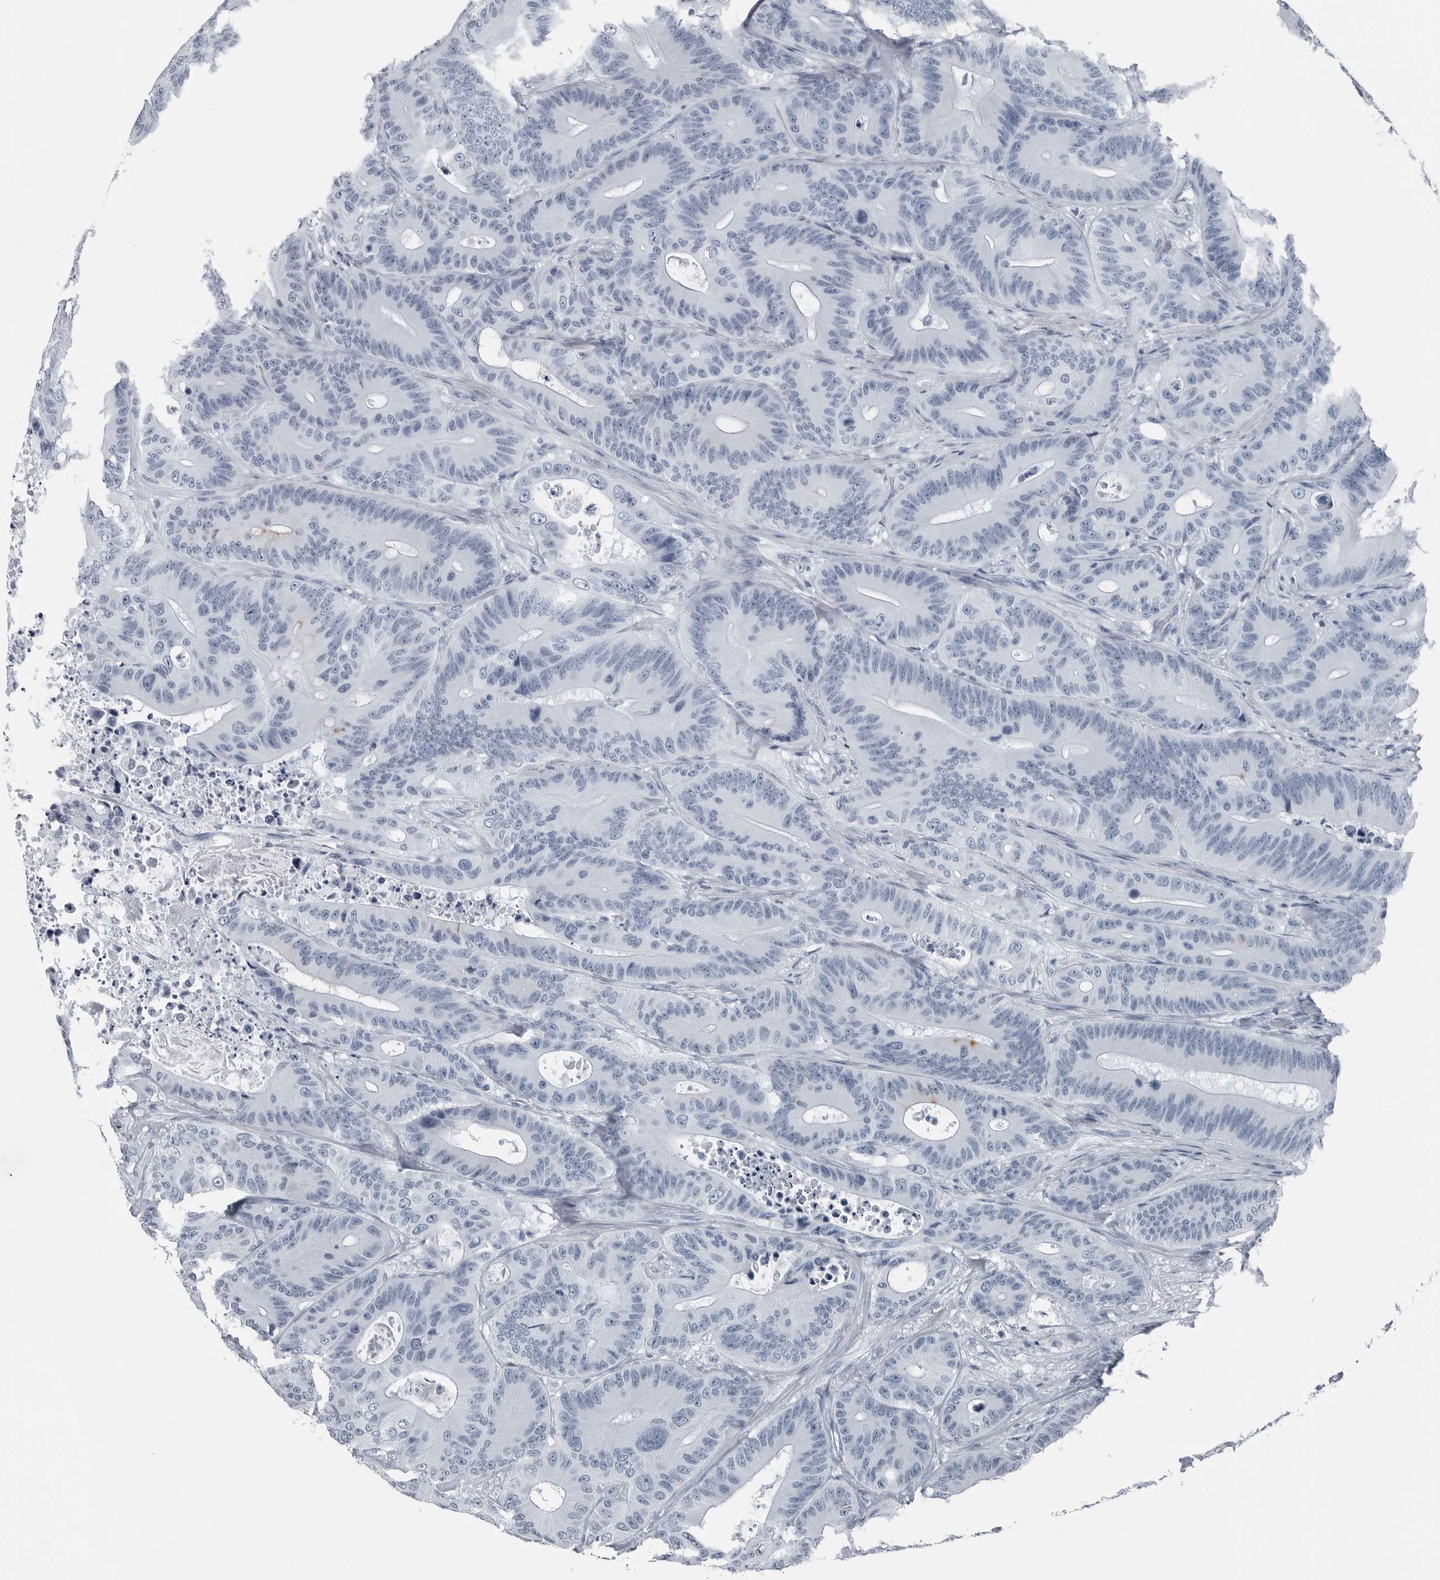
{"staining": {"intensity": "negative", "quantity": "none", "location": "none"}, "tissue": "colorectal cancer", "cell_type": "Tumor cells", "image_type": "cancer", "snomed": [{"axis": "morphology", "description": "Adenocarcinoma, NOS"}, {"axis": "topography", "description": "Colon"}], "caption": "Immunohistochemistry (IHC) photomicrograph of neoplastic tissue: human adenocarcinoma (colorectal) stained with DAB displays no significant protein expression in tumor cells.", "gene": "SPINK1", "patient": {"sex": "male", "age": 83}}